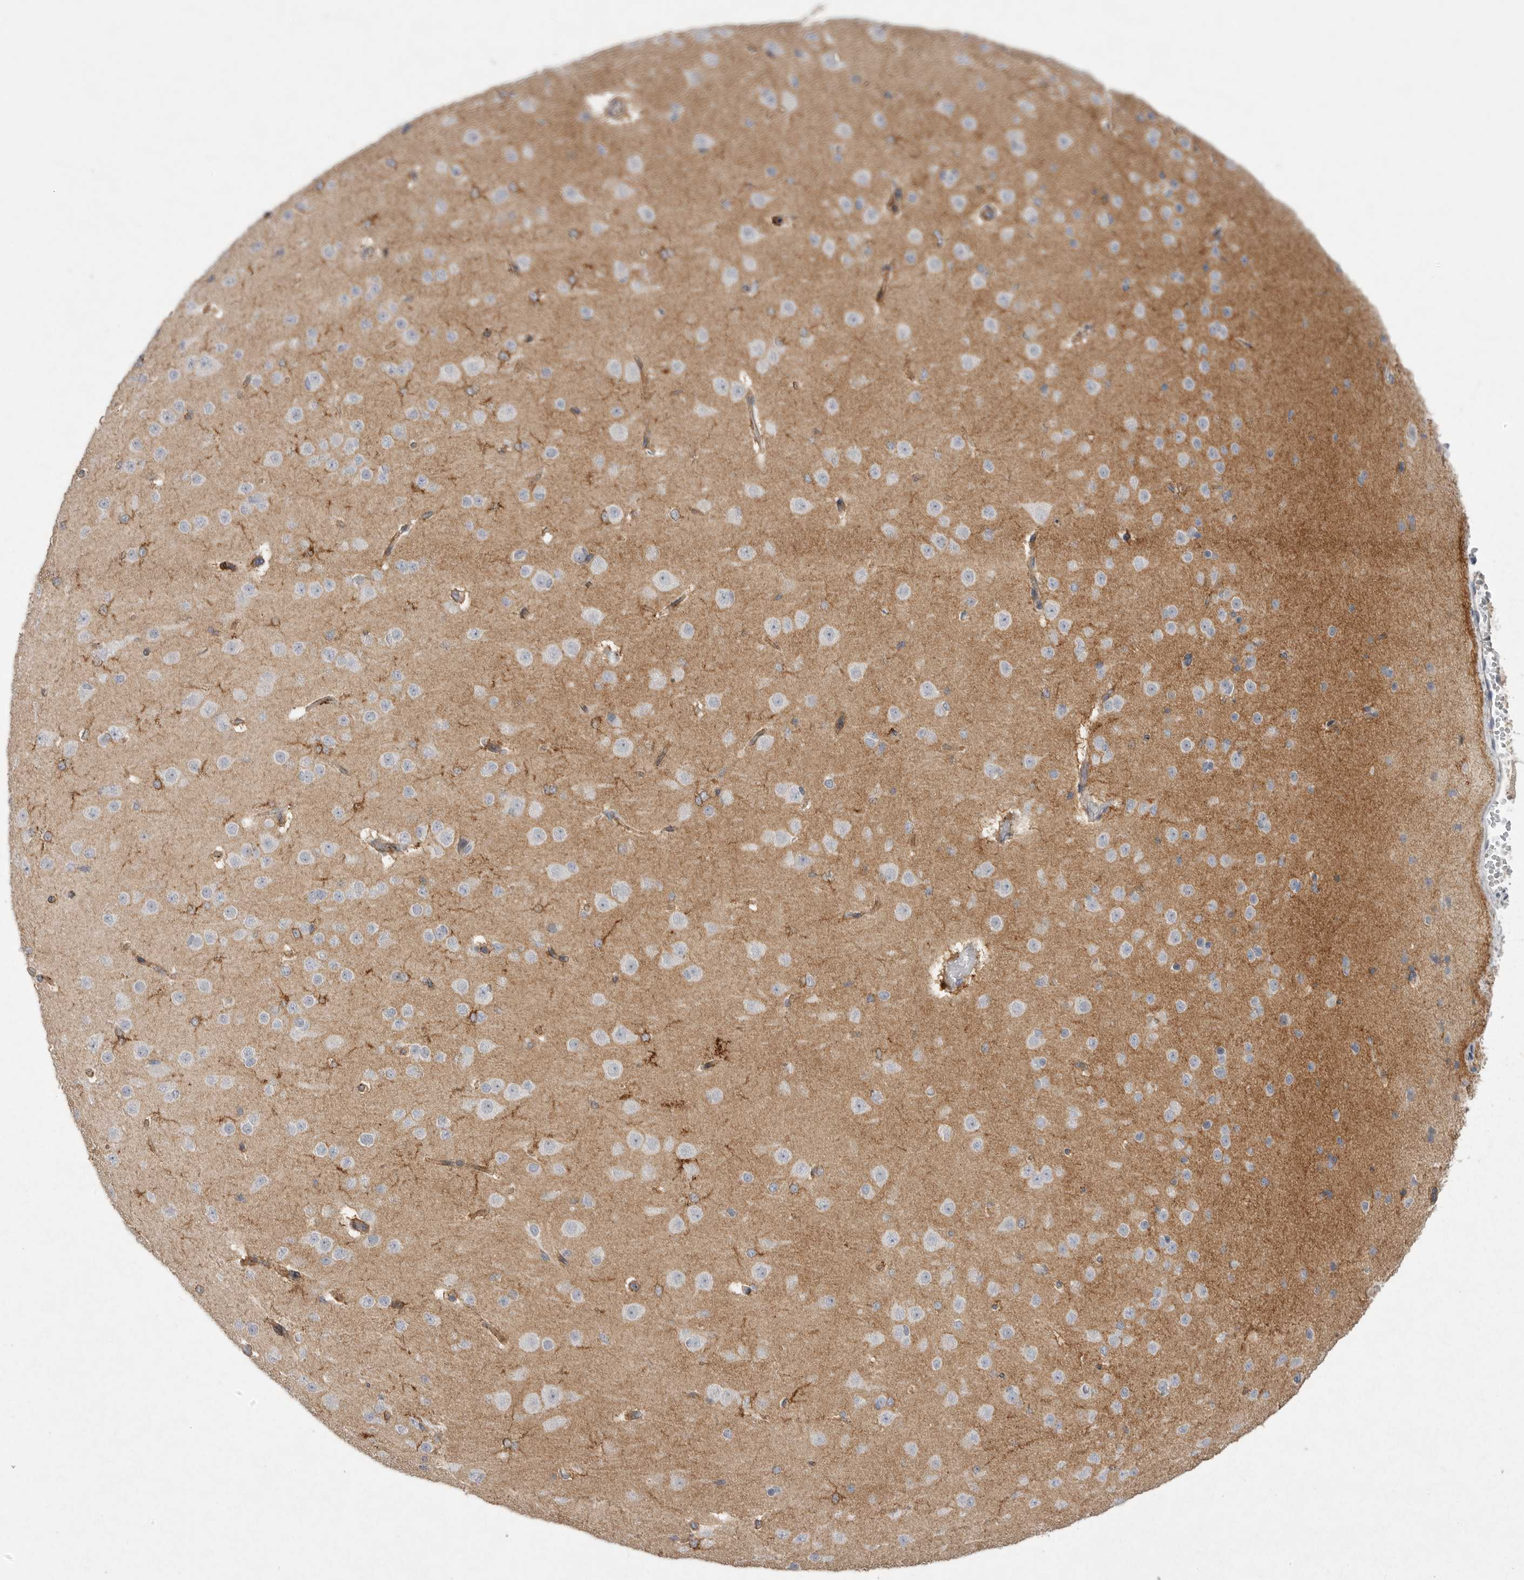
{"staining": {"intensity": "weak", "quantity": ">75%", "location": "cytoplasmic/membranous"}, "tissue": "cerebral cortex", "cell_type": "Endothelial cells", "image_type": "normal", "snomed": [{"axis": "morphology", "description": "Normal tissue, NOS"}, {"axis": "morphology", "description": "Developmental malformation"}, {"axis": "topography", "description": "Cerebral cortex"}], "caption": "Protein expression analysis of benign cerebral cortex reveals weak cytoplasmic/membranous staining in approximately >75% of endothelial cells. The protein is shown in brown color, while the nuclei are stained blue.", "gene": "VANGL2", "patient": {"sex": "female", "age": 30}}